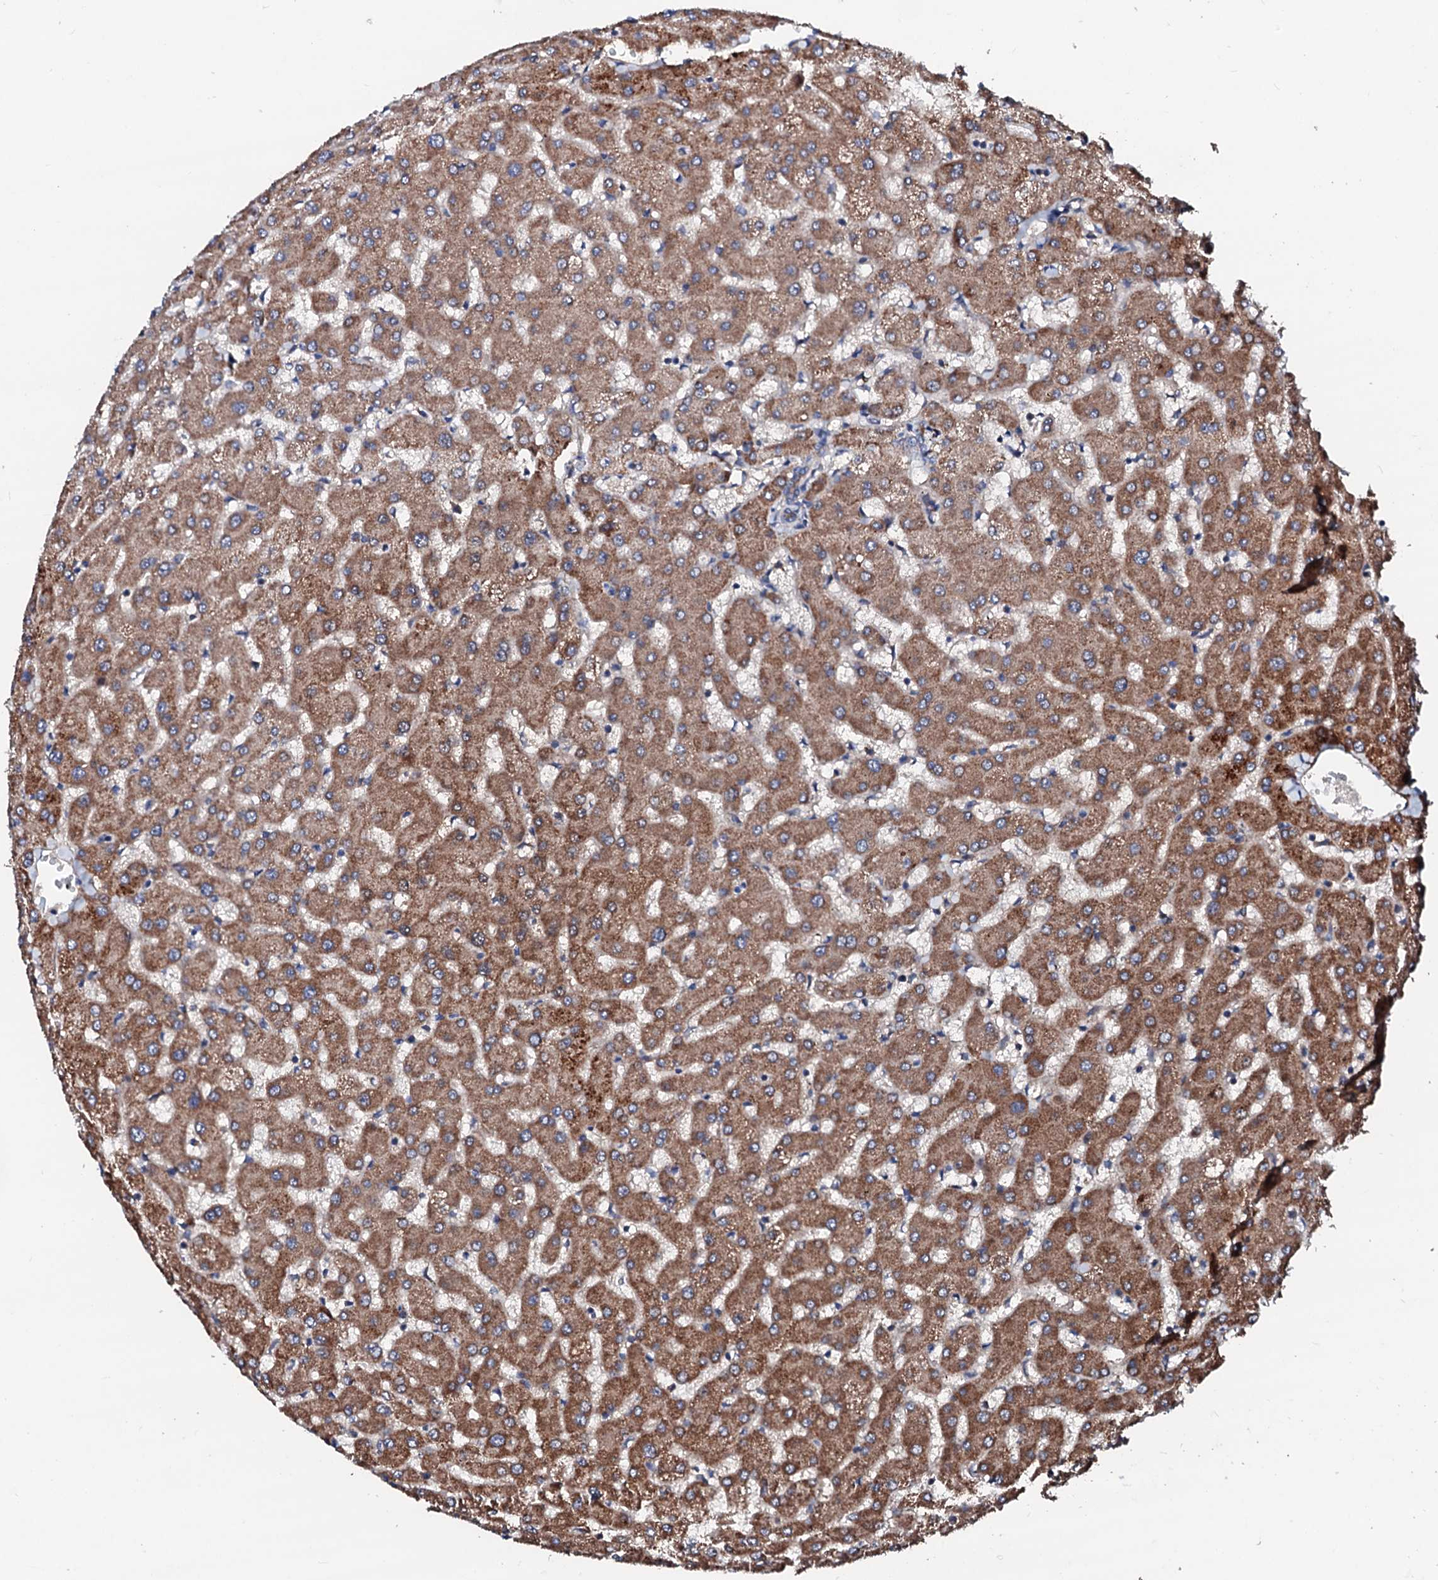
{"staining": {"intensity": "moderate", "quantity": ">75%", "location": "cytoplasmic/membranous"}, "tissue": "liver", "cell_type": "Cholangiocytes", "image_type": "normal", "snomed": [{"axis": "morphology", "description": "Normal tissue, NOS"}, {"axis": "topography", "description": "Liver"}], "caption": "Protein staining demonstrates moderate cytoplasmic/membranous staining in approximately >75% of cholangiocytes in normal liver. Nuclei are stained in blue.", "gene": "TBCEL", "patient": {"sex": "female", "age": 63}}